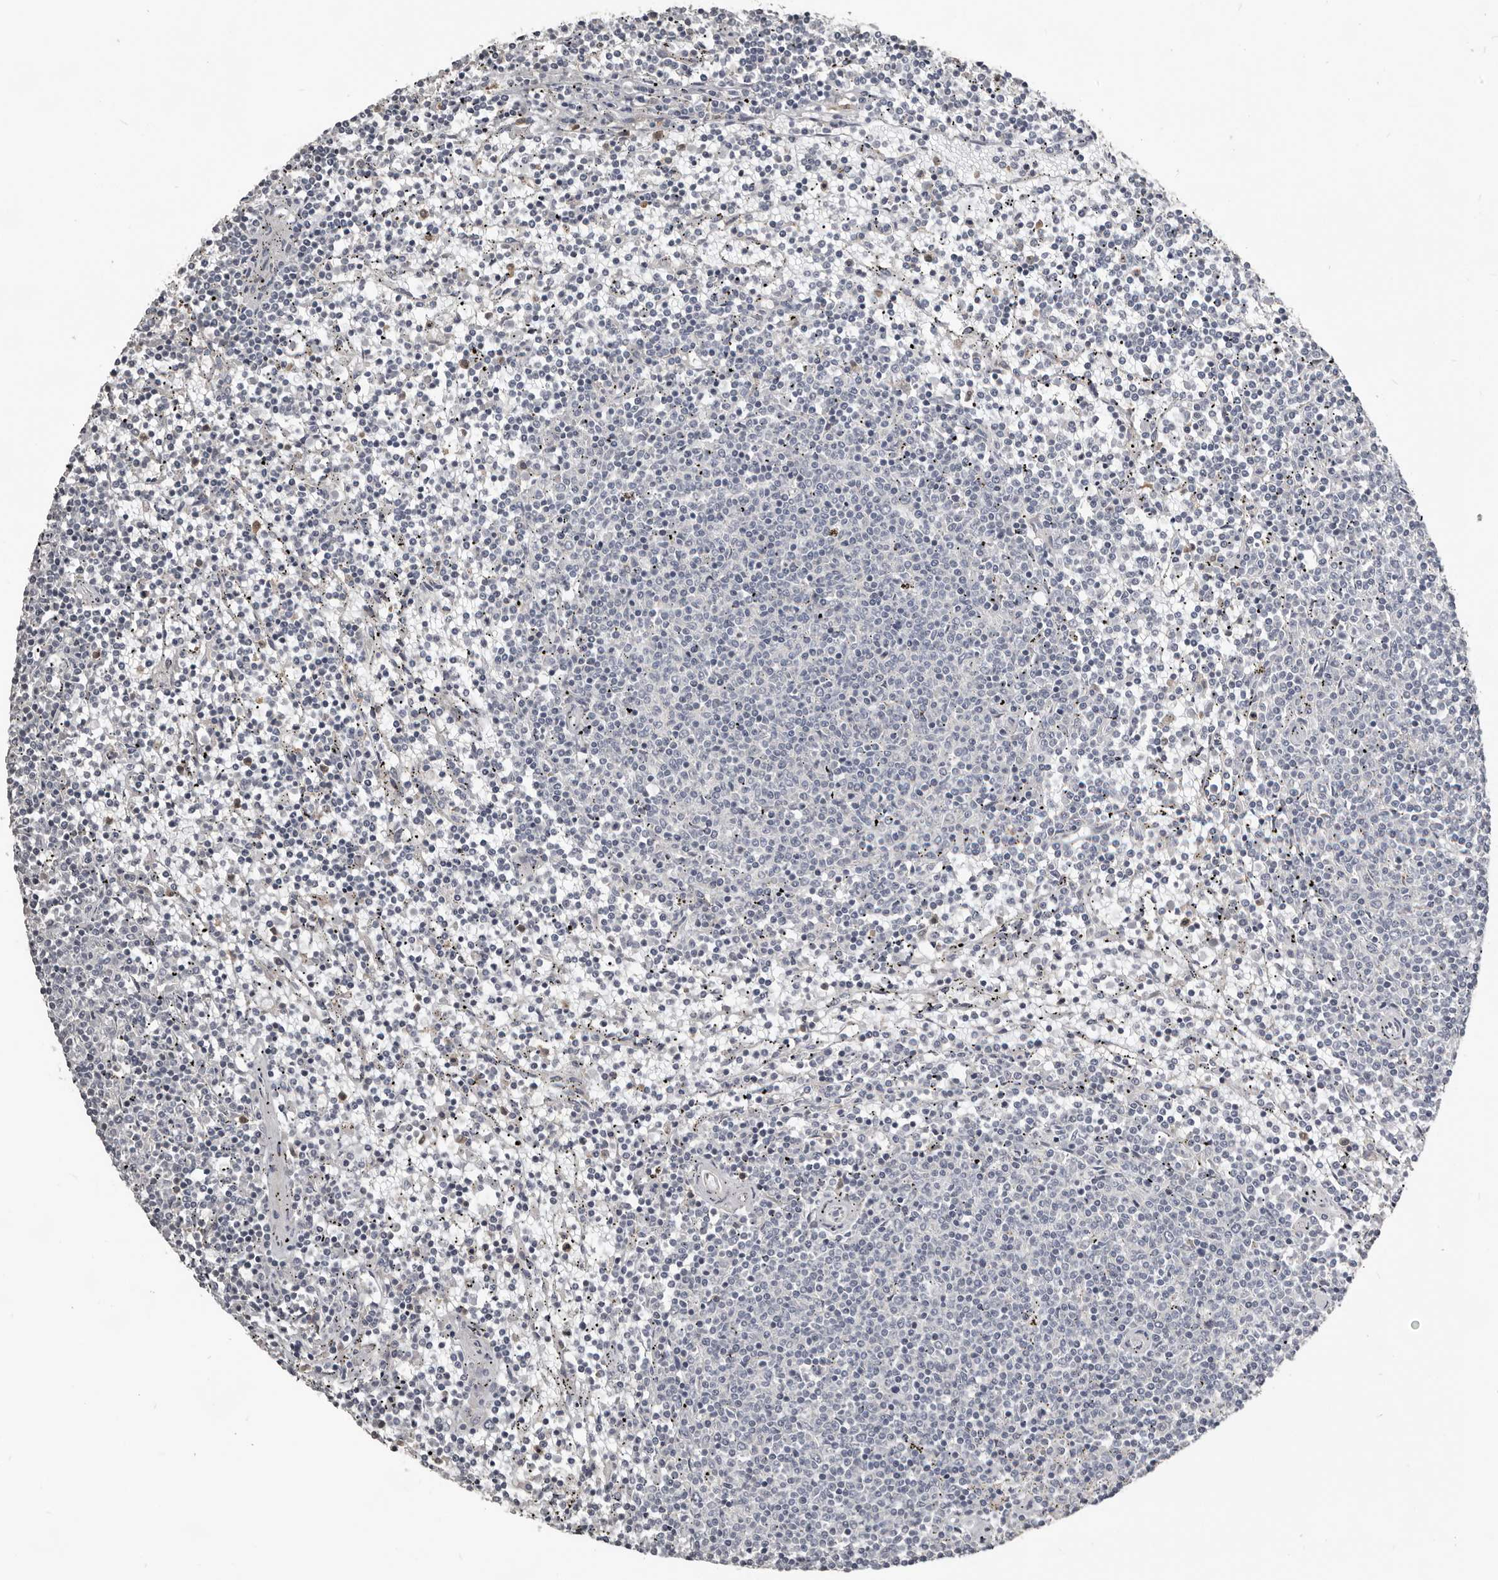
{"staining": {"intensity": "negative", "quantity": "none", "location": "none"}, "tissue": "lymphoma", "cell_type": "Tumor cells", "image_type": "cancer", "snomed": [{"axis": "morphology", "description": "Malignant lymphoma, non-Hodgkin's type, Low grade"}, {"axis": "topography", "description": "Spleen"}], "caption": "DAB immunohistochemical staining of human lymphoma exhibits no significant expression in tumor cells. (Stains: DAB immunohistochemistry (IHC) with hematoxylin counter stain, Microscopy: brightfield microscopy at high magnification).", "gene": "KCNJ8", "patient": {"sex": "female", "age": 50}}